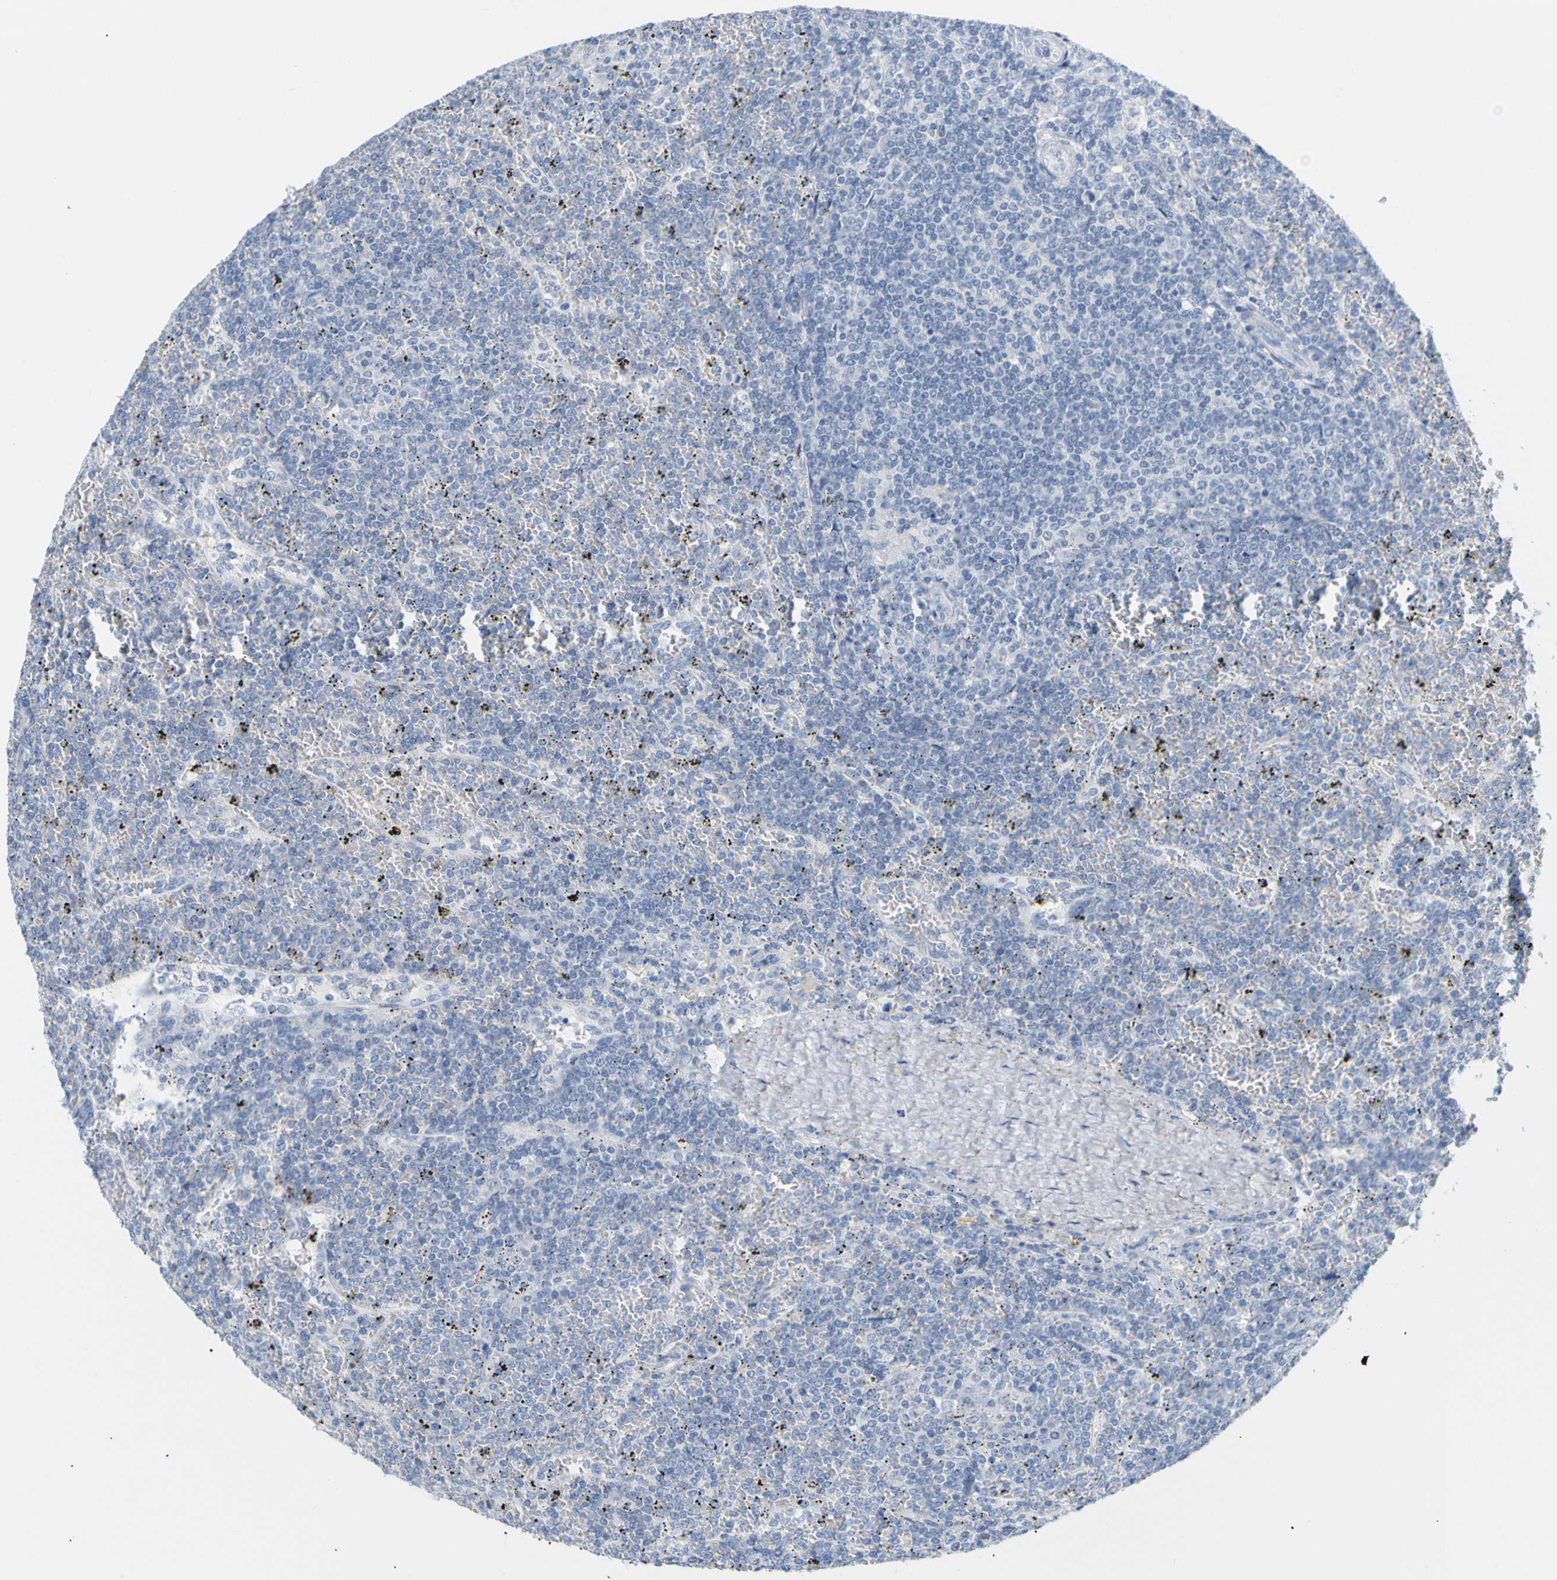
{"staining": {"intensity": "negative", "quantity": "none", "location": "none"}, "tissue": "lymphoma", "cell_type": "Tumor cells", "image_type": "cancer", "snomed": [{"axis": "morphology", "description": "Malignant lymphoma, non-Hodgkin's type, Low grade"}, {"axis": "topography", "description": "Spleen"}], "caption": "Human lymphoma stained for a protein using immunohistochemistry displays no staining in tumor cells.", "gene": "OPN1SW", "patient": {"sex": "female", "age": 19}}